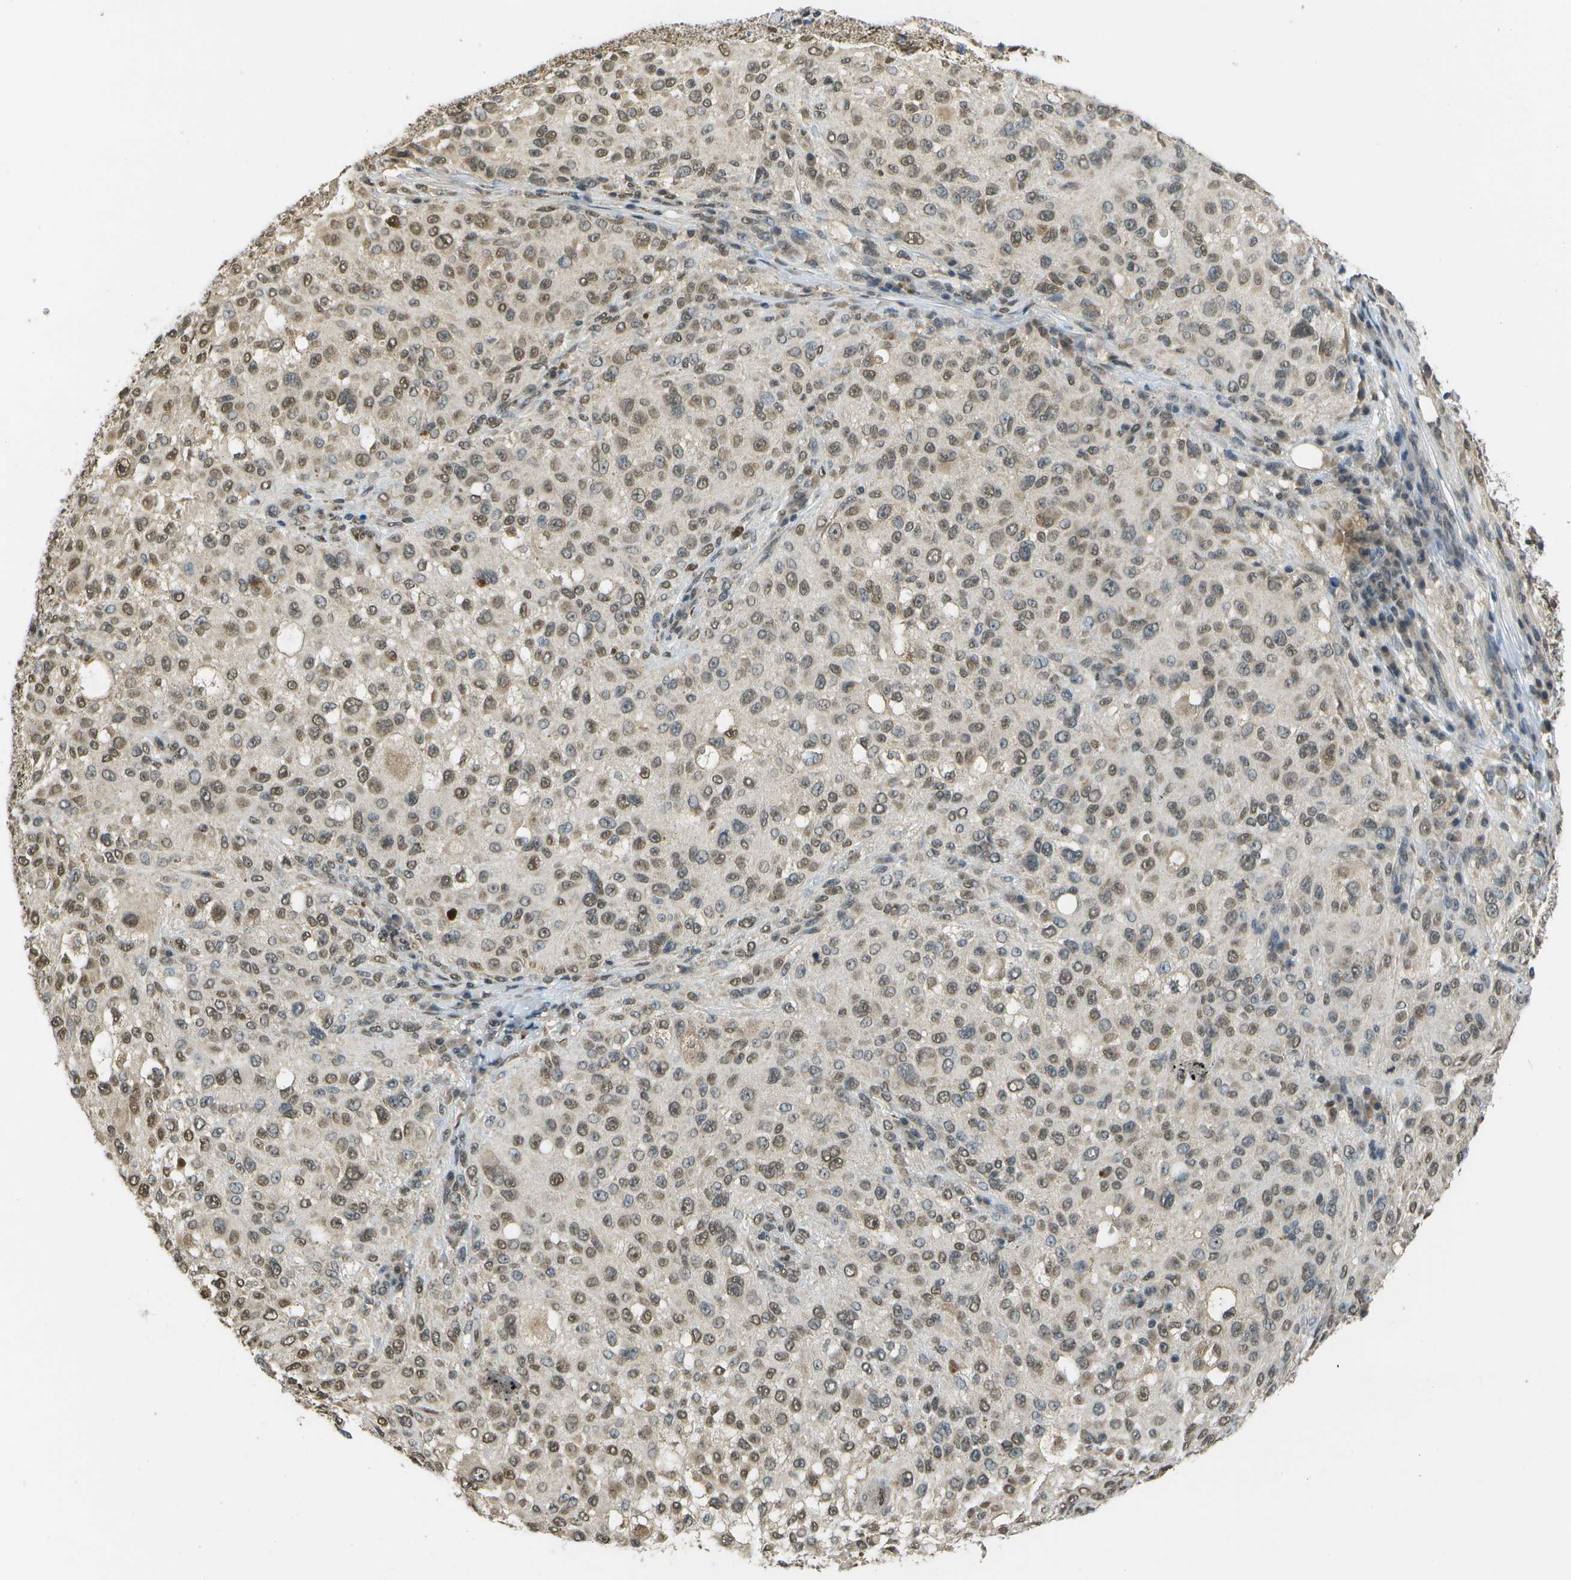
{"staining": {"intensity": "weak", "quantity": ">75%", "location": "cytoplasmic/membranous,nuclear"}, "tissue": "melanoma", "cell_type": "Tumor cells", "image_type": "cancer", "snomed": [{"axis": "morphology", "description": "Necrosis, NOS"}, {"axis": "morphology", "description": "Malignant melanoma, NOS"}, {"axis": "topography", "description": "Skin"}], "caption": "Weak cytoplasmic/membranous and nuclear protein positivity is seen in approximately >75% of tumor cells in malignant melanoma.", "gene": "ABL2", "patient": {"sex": "female", "age": 87}}